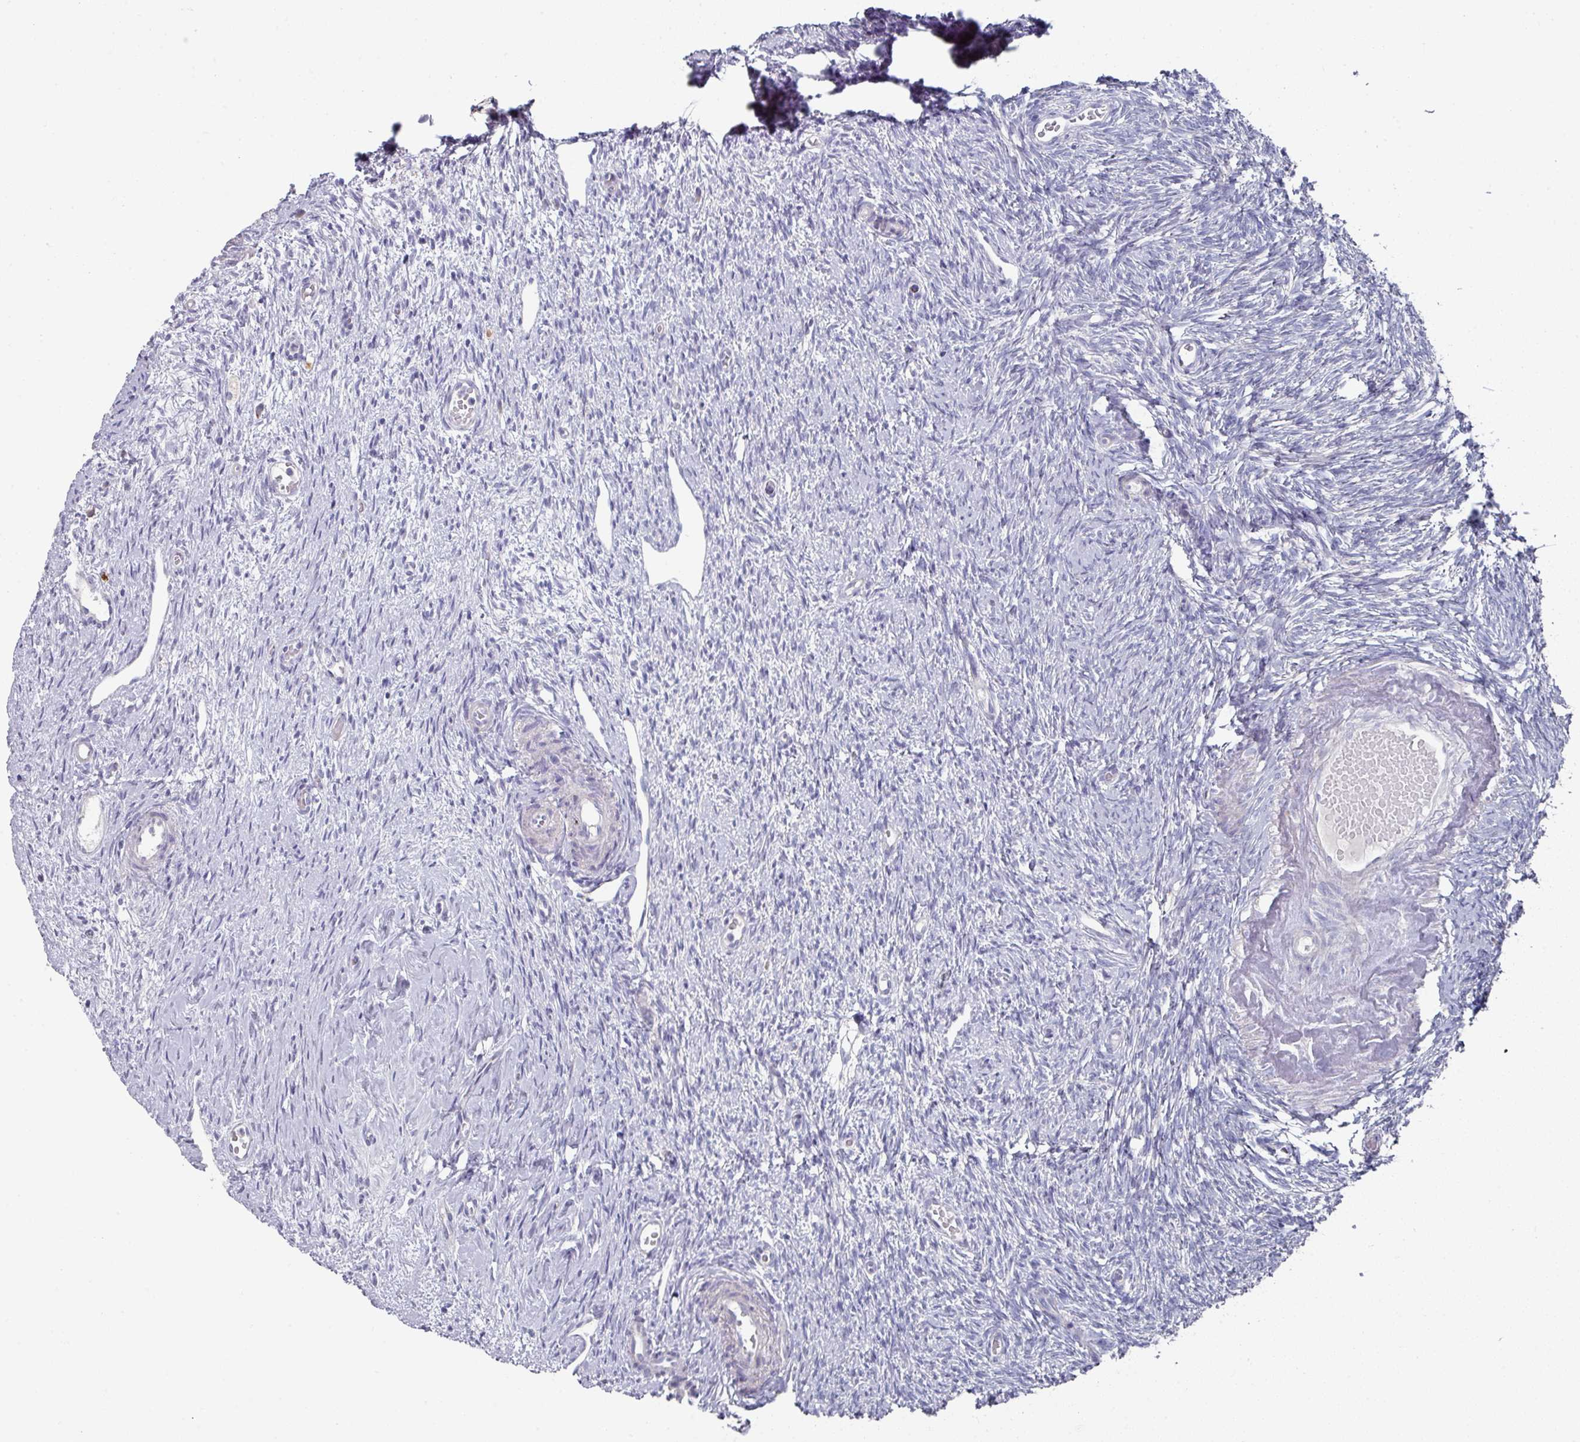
{"staining": {"intensity": "negative", "quantity": "none", "location": "none"}, "tissue": "ovary", "cell_type": "Follicle cells", "image_type": "normal", "snomed": [{"axis": "morphology", "description": "Normal tissue, NOS"}, {"axis": "topography", "description": "Ovary"}], "caption": "A histopathology image of human ovary is negative for staining in follicle cells. (DAB (3,3'-diaminobenzidine) IHC with hematoxylin counter stain).", "gene": "NT5C1A", "patient": {"sex": "female", "age": 51}}